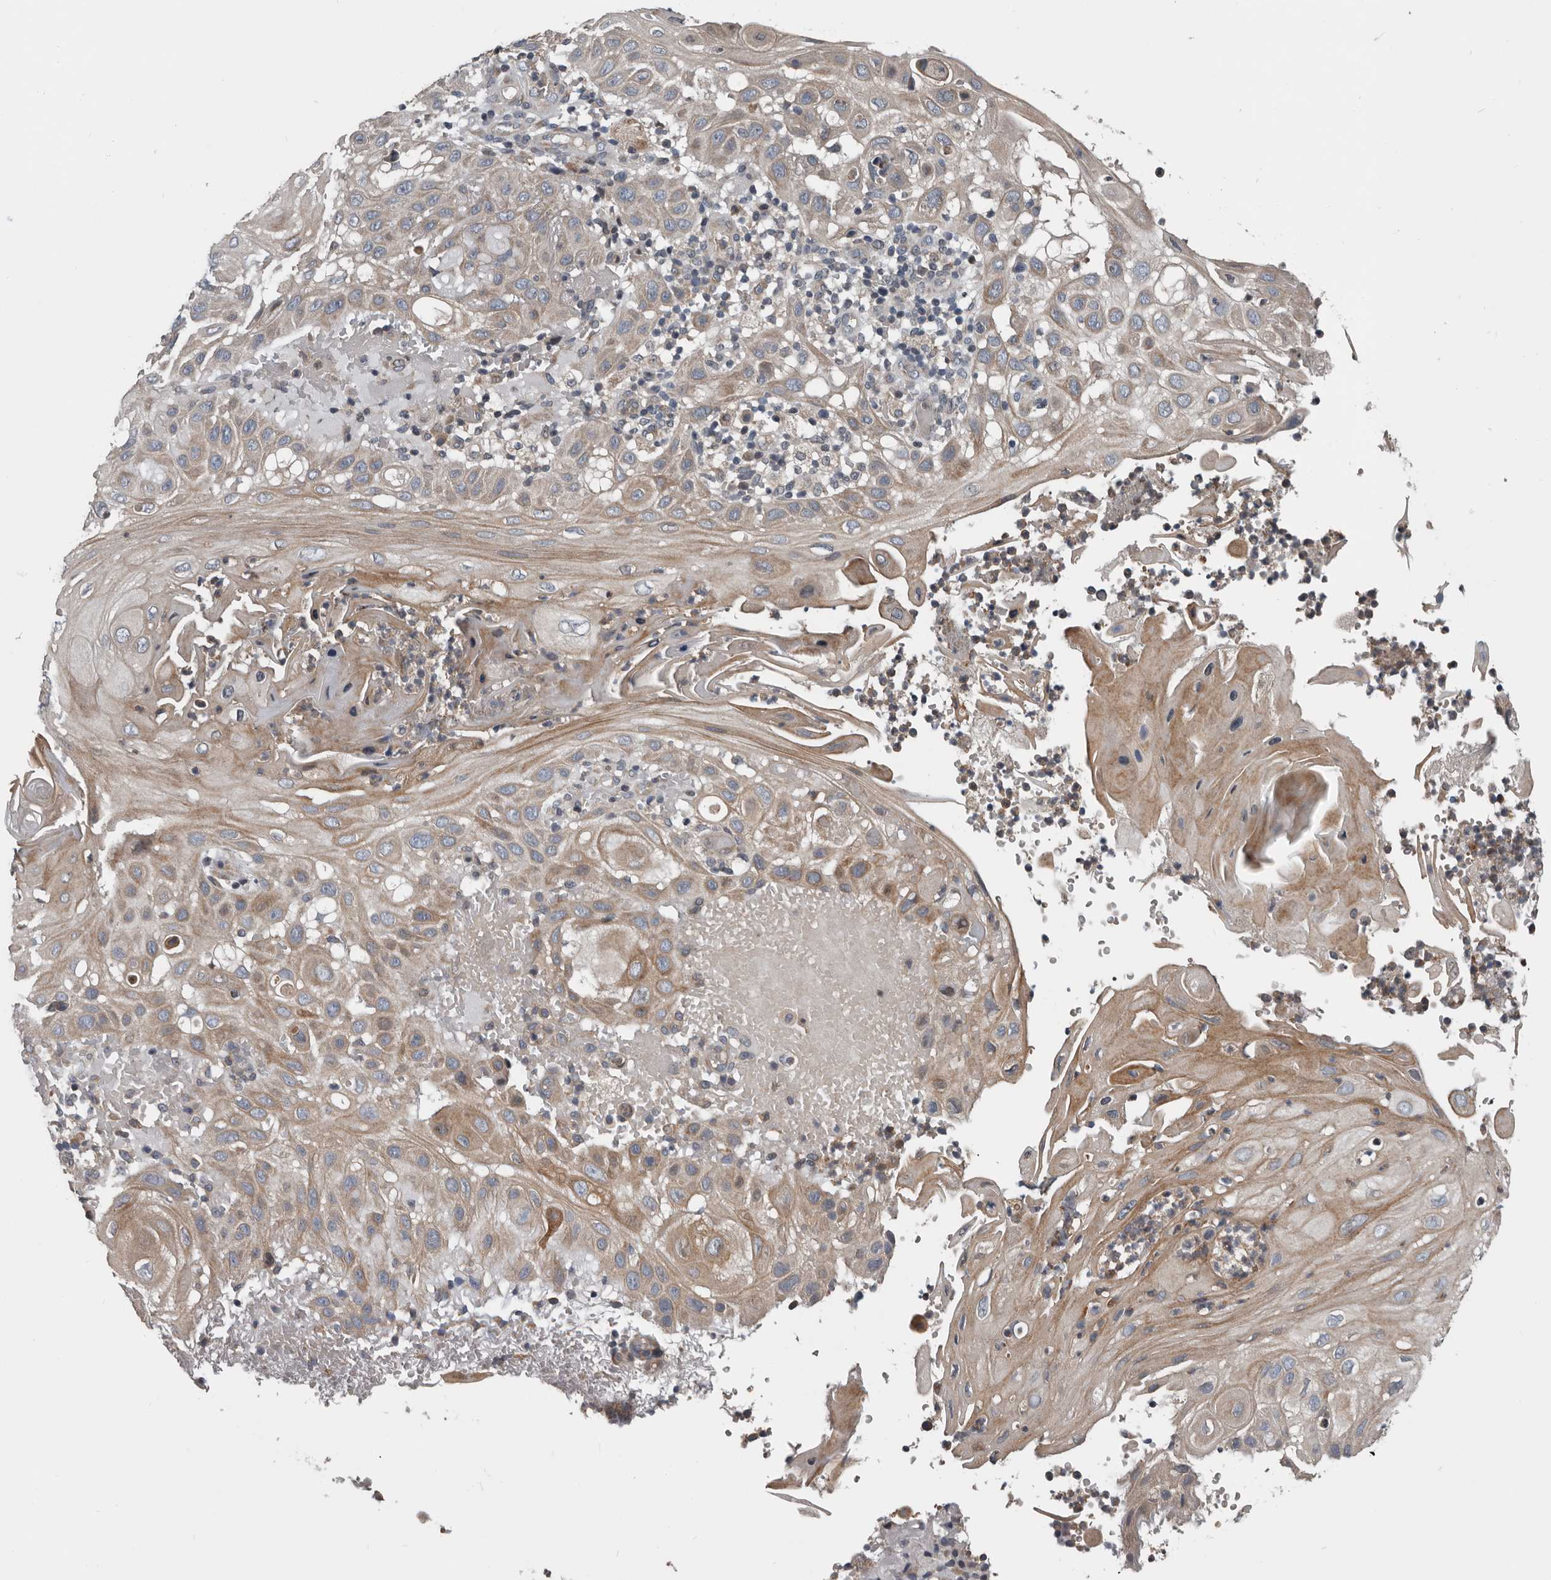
{"staining": {"intensity": "moderate", "quantity": "25%-75%", "location": "cytoplasmic/membranous"}, "tissue": "skin cancer", "cell_type": "Tumor cells", "image_type": "cancer", "snomed": [{"axis": "morphology", "description": "Normal tissue, NOS"}, {"axis": "morphology", "description": "Squamous cell carcinoma, NOS"}, {"axis": "topography", "description": "Skin"}], "caption": "Immunohistochemistry (IHC) micrograph of neoplastic tissue: human skin cancer (squamous cell carcinoma) stained using IHC displays medium levels of moderate protein expression localized specifically in the cytoplasmic/membranous of tumor cells, appearing as a cytoplasmic/membranous brown color.", "gene": "TMEM199", "patient": {"sex": "female", "age": 96}}